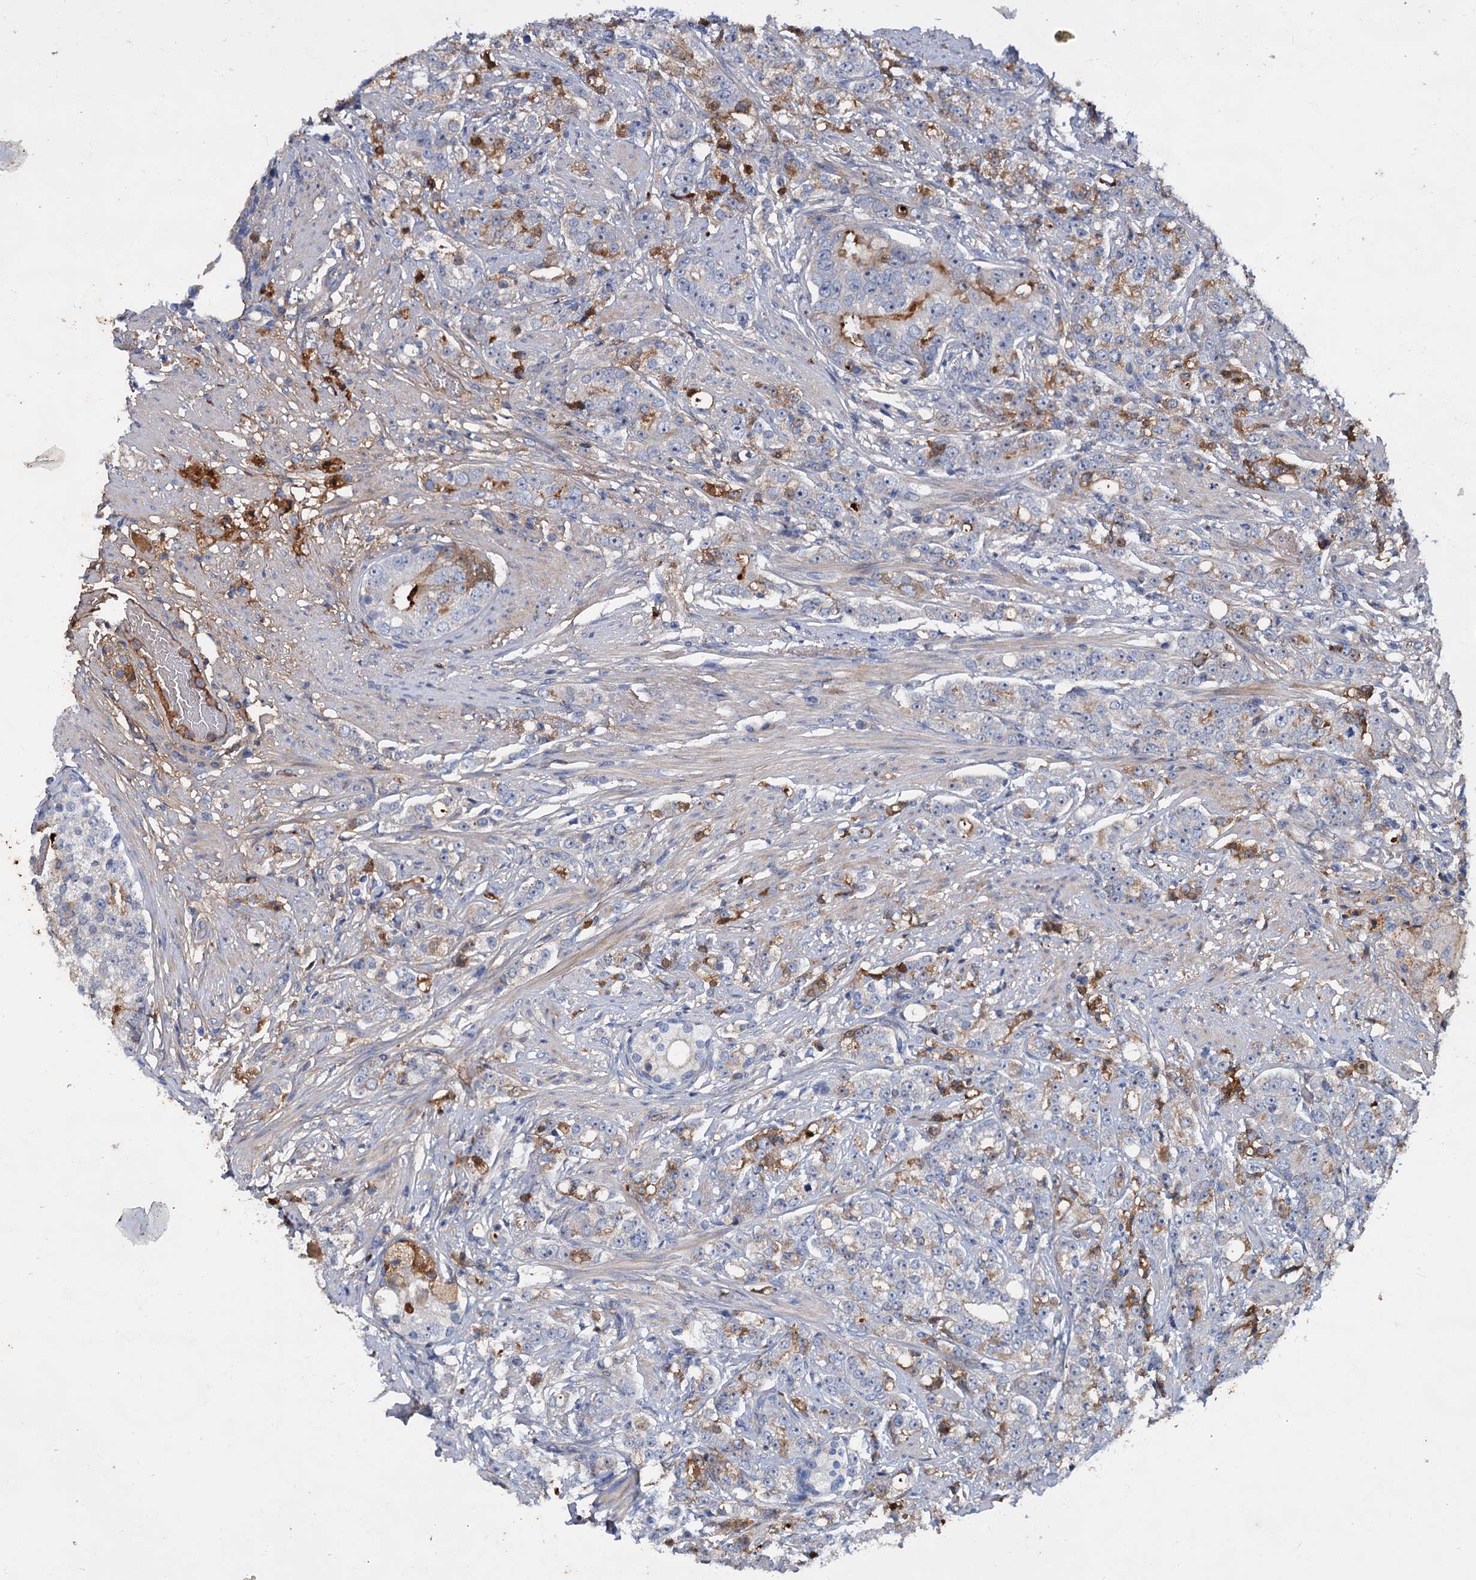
{"staining": {"intensity": "moderate", "quantity": "<25%", "location": "cytoplasmic/membranous"}, "tissue": "prostate cancer", "cell_type": "Tumor cells", "image_type": "cancer", "snomed": [{"axis": "morphology", "description": "Adenocarcinoma, High grade"}, {"axis": "topography", "description": "Prostate"}], "caption": "A photomicrograph showing moderate cytoplasmic/membranous staining in about <25% of tumor cells in prostate cancer (high-grade adenocarcinoma), as visualized by brown immunohistochemical staining.", "gene": "CHRD", "patient": {"sex": "male", "age": 69}}